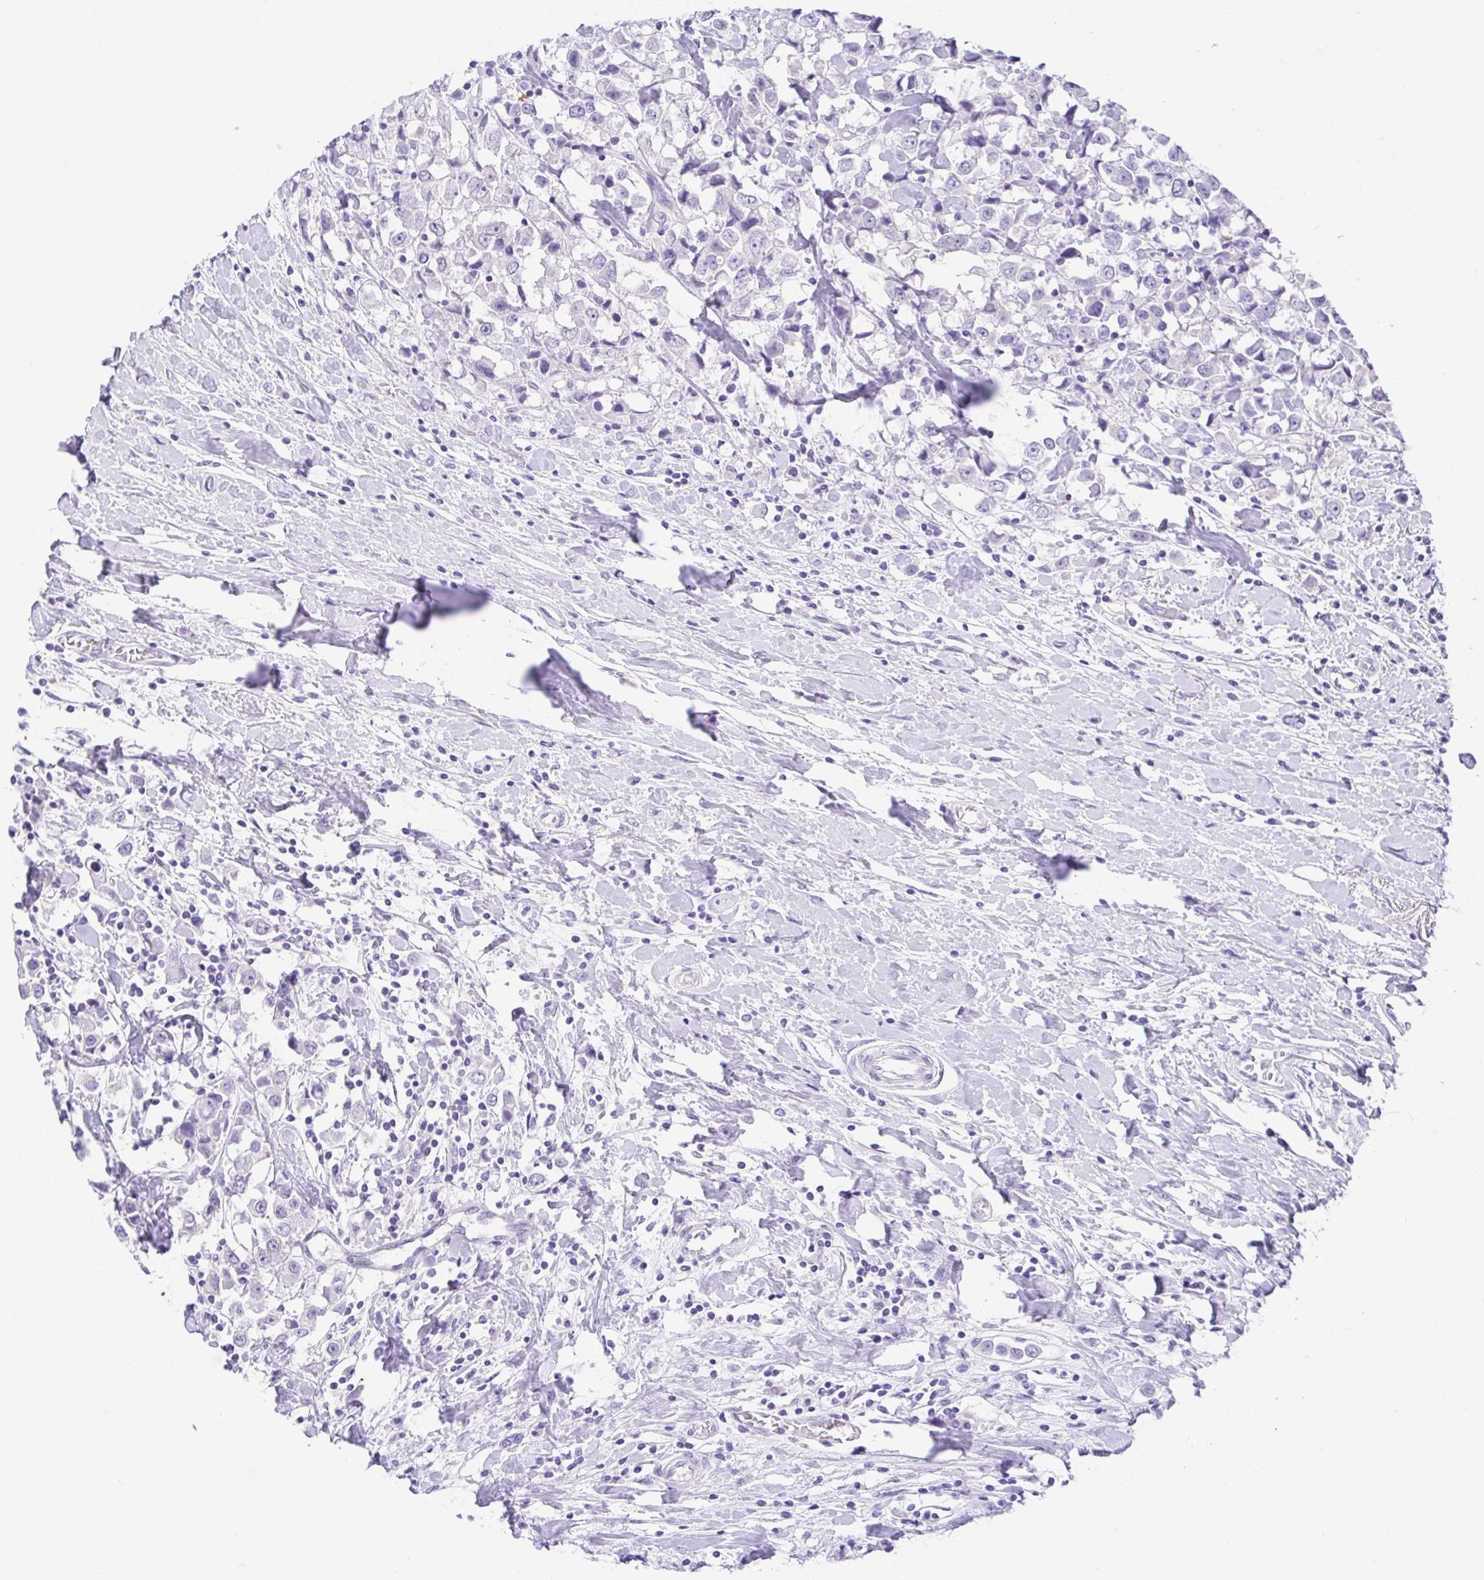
{"staining": {"intensity": "negative", "quantity": "none", "location": "none"}, "tissue": "breast cancer", "cell_type": "Tumor cells", "image_type": "cancer", "snomed": [{"axis": "morphology", "description": "Duct carcinoma"}, {"axis": "topography", "description": "Breast"}], "caption": "This photomicrograph is of breast cancer (intraductal carcinoma) stained with IHC to label a protein in brown with the nuclei are counter-stained blue. There is no positivity in tumor cells.", "gene": "LUZP4", "patient": {"sex": "female", "age": 61}}